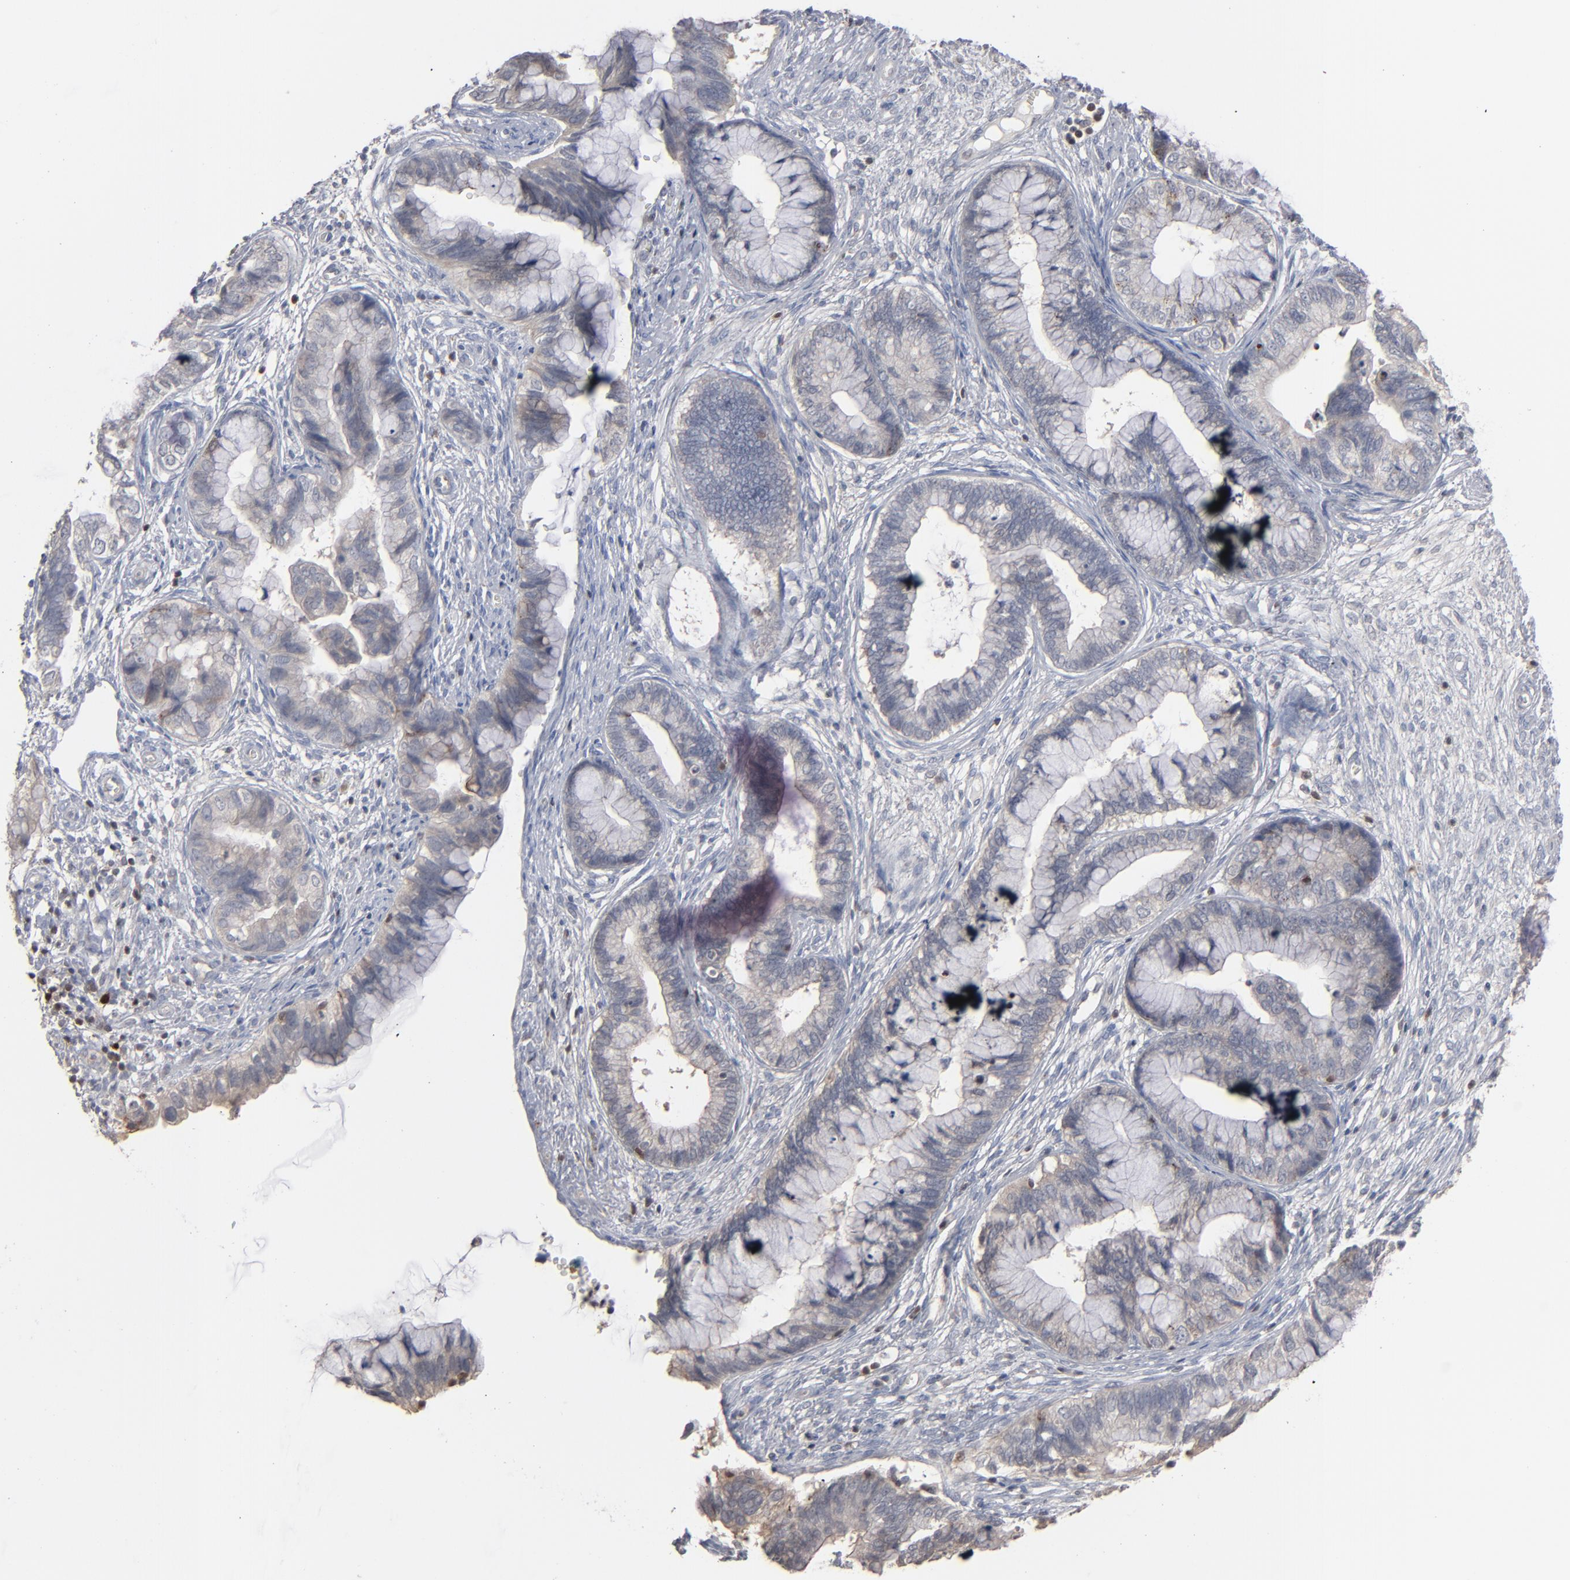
{"staining": {"intensity": "negative", "quantity": "none", "location": "none"}, "tissue": "cervical cancer", "cell_type": "Tumor cells", "image_type": "cancer", "snomed": [{"axis": "morphology", "description": "Adenocarcinoma, NOS"}, {"axis": "topography", "description": "Cervix"}], "caption": "Micrograph shows no protein positivity in tumor cells of adenocarcinoma (cervical) tissue.", "gene": "STAT4", "patient": {"sex": "female", "age": 44}}